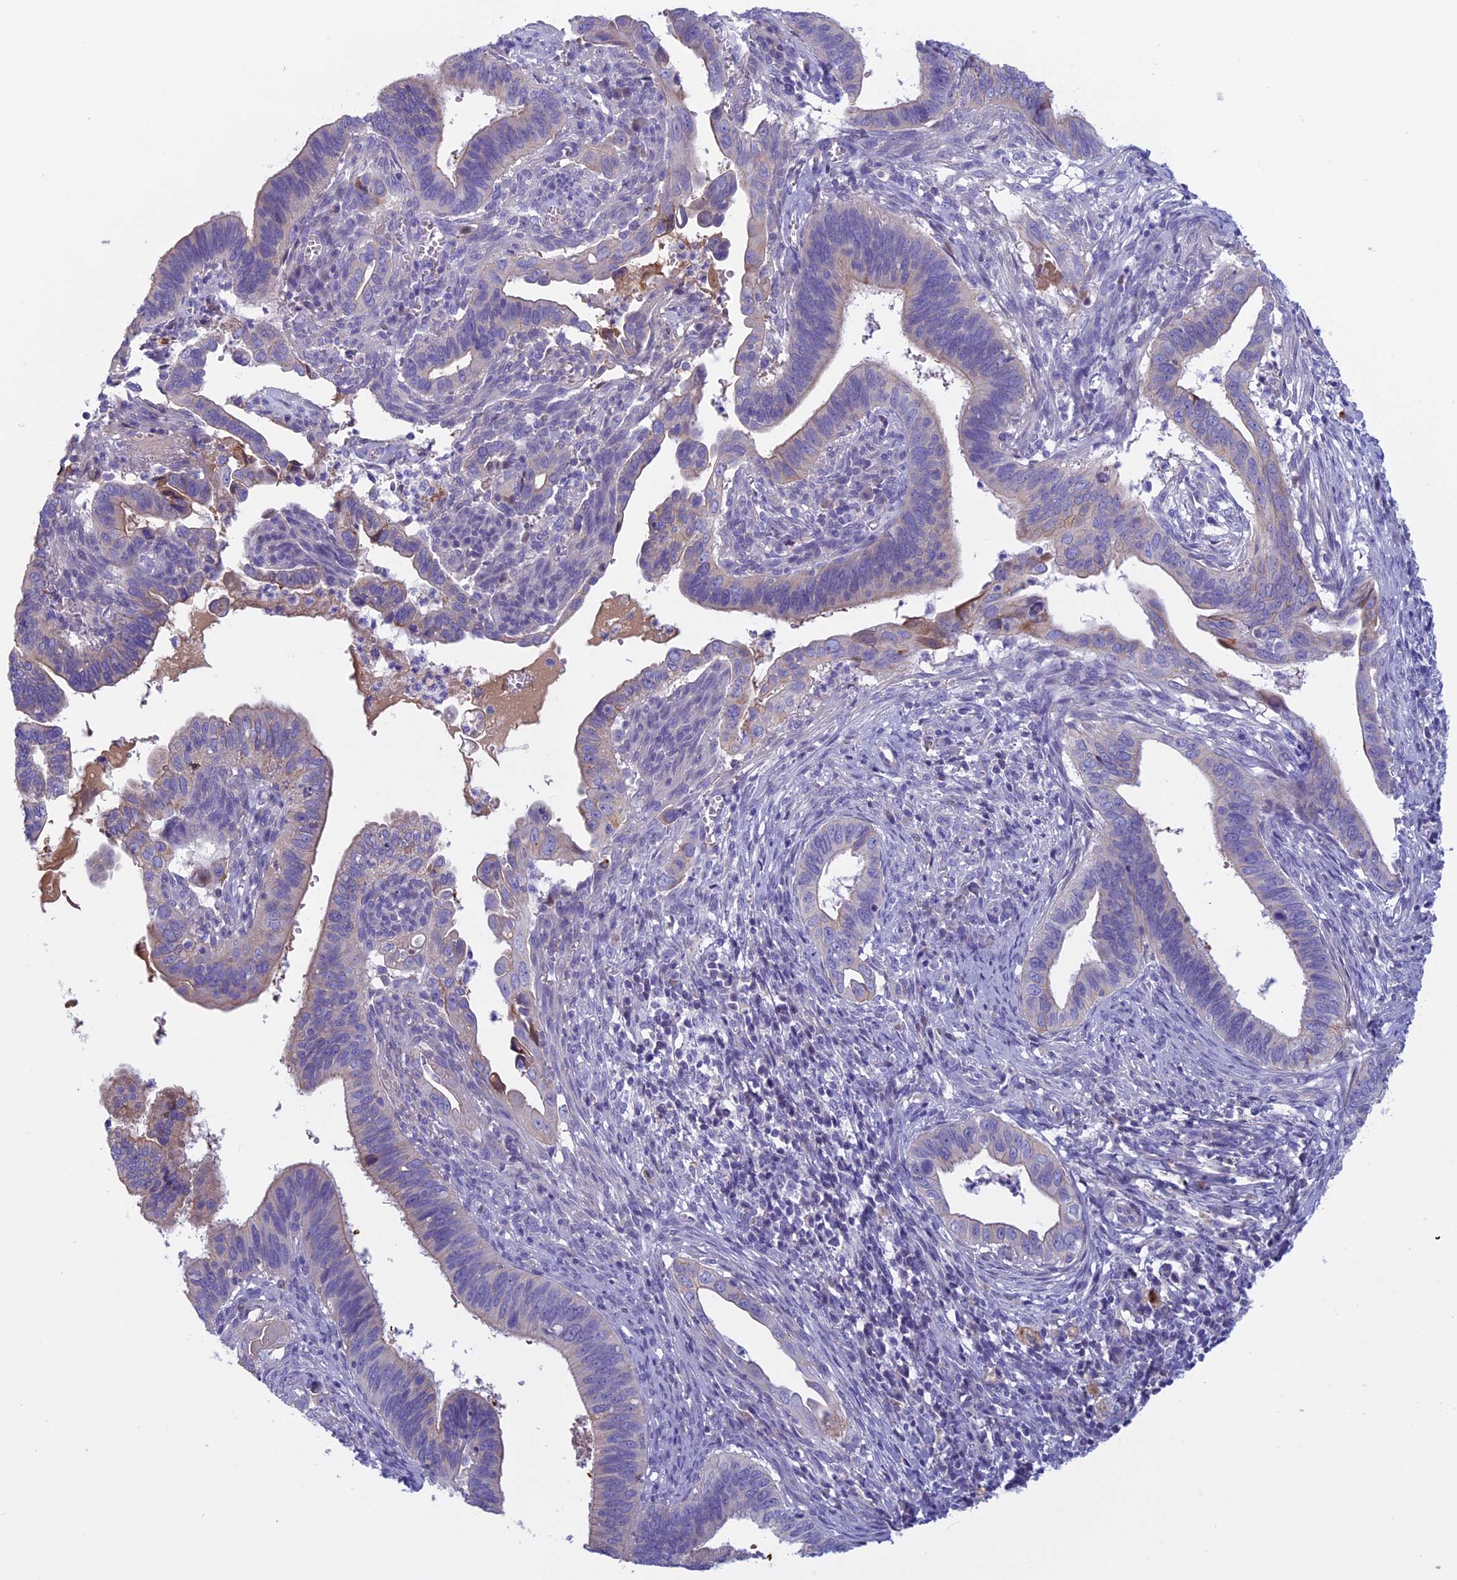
{"staining": {"intensity": "negative", "quantity": "none", "location": "none"}, "tissue": "cervical cancer", "cell_type": "Tumor cells", "image_type": "cancer", "snomed": [{"axis": "morphology", "description": "Adenocarcinoma, NOS"}, {"axis": "topography", "description": "Cervix"}], "caption": "IHC of adenocarcinoma (cervical) demonstrates no expression in tumor cells.", "gene": "ANGPTL2", "patient": {"sex": "female", "age": 42}}